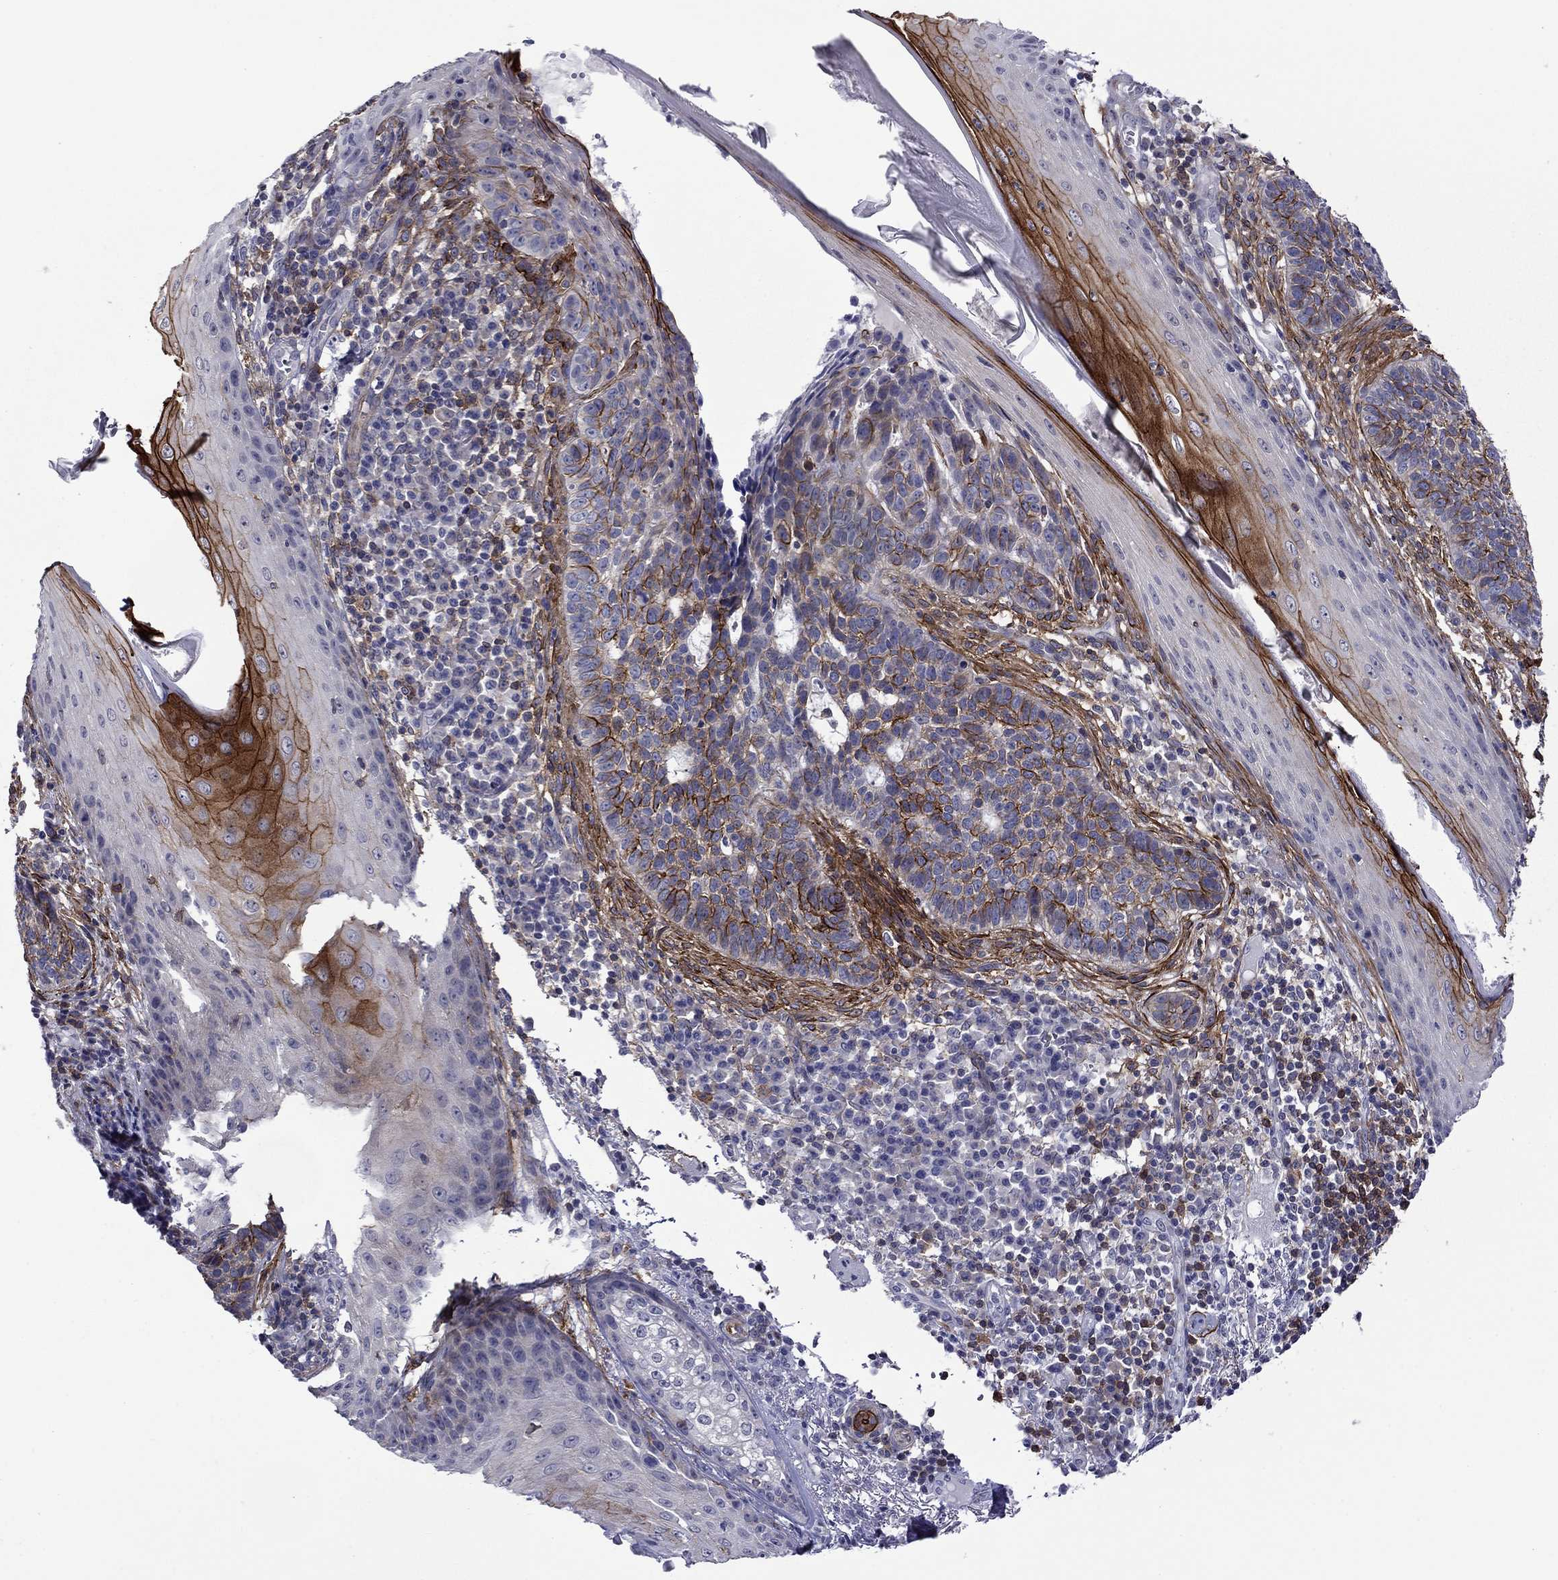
{"staining": {"intensity": "strong", "quantity": "25%-75%", "location": "cytoplasmic/membranous"}, "tissue": "skin cancer", "cell_type": "Tumor cells", "image_type": "cancer", "snomed": [{"axis": "morphology", "description": "Basal cell carcinoma"}, {"axis": "topography", "description": "Skin"}], "caption": "About 25%-75% of tumor cells in skin cancer exhibit strong cytoplasmic/membranous protein positivity as visualized by brown immunohistochemical staining.", "gene": "LMO7", "patient": {"sex": "female", "age": 69}}